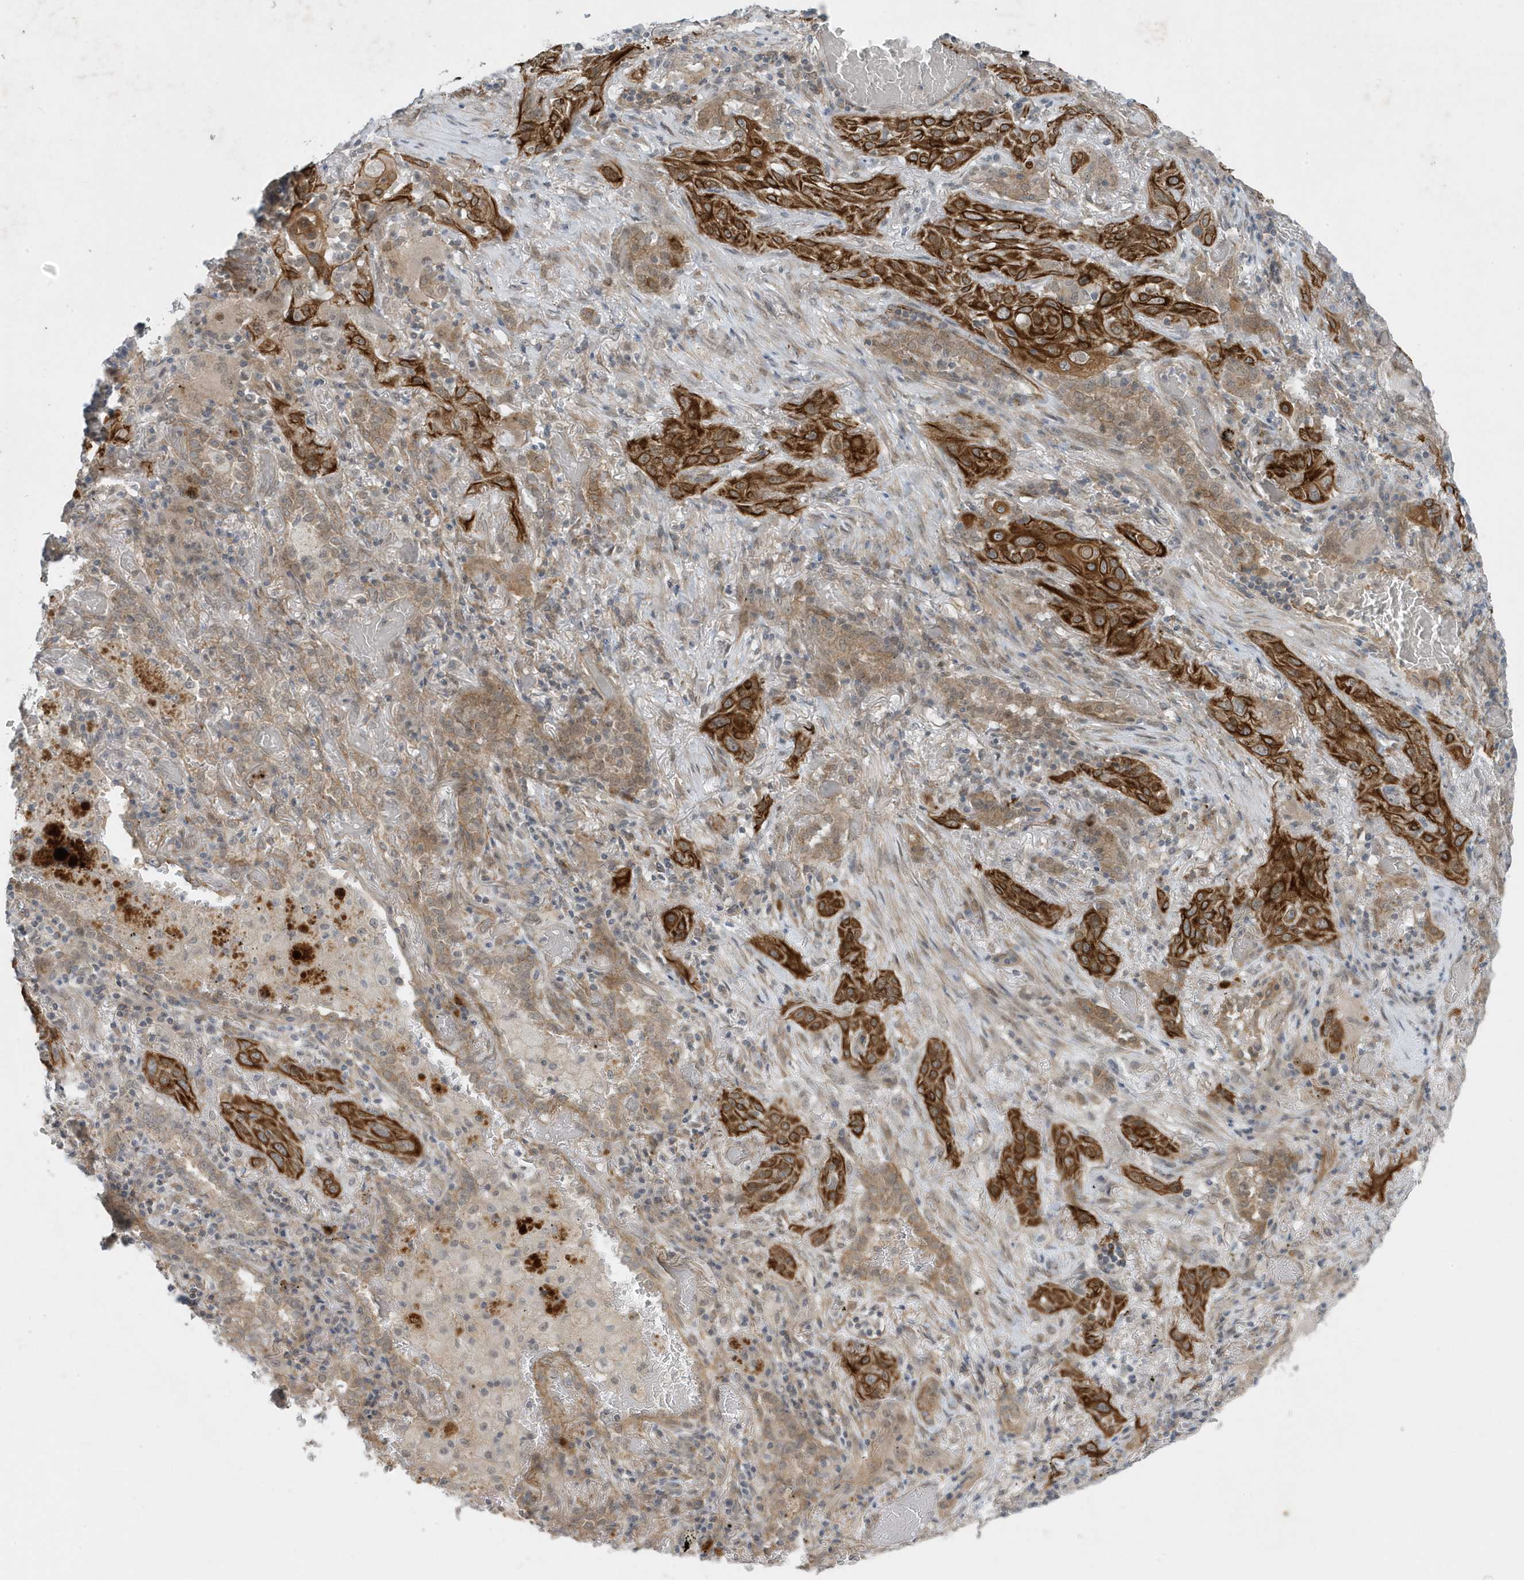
{"staining": {"intensity": "strong", "quantity": ">75%", "location": "cytoplasmic/membranous"}, "tissue": "lung cancer", "cell_type": "Tumor cells", "image_type": "cancer", "snomed": [{"axis": "morphology", "description": "Squamous cell carcinoma, NOS"}, {"axis": "topography", "description": "Lung"}], "caption": "Protein expression analysis of human squamous cell carcinoma (lung) reveals strong cytoplasmic/membranous staining in about >75% of tumor cells.", "gene": "PARD3B", "patient": {"sex": "female", "age": 47}}